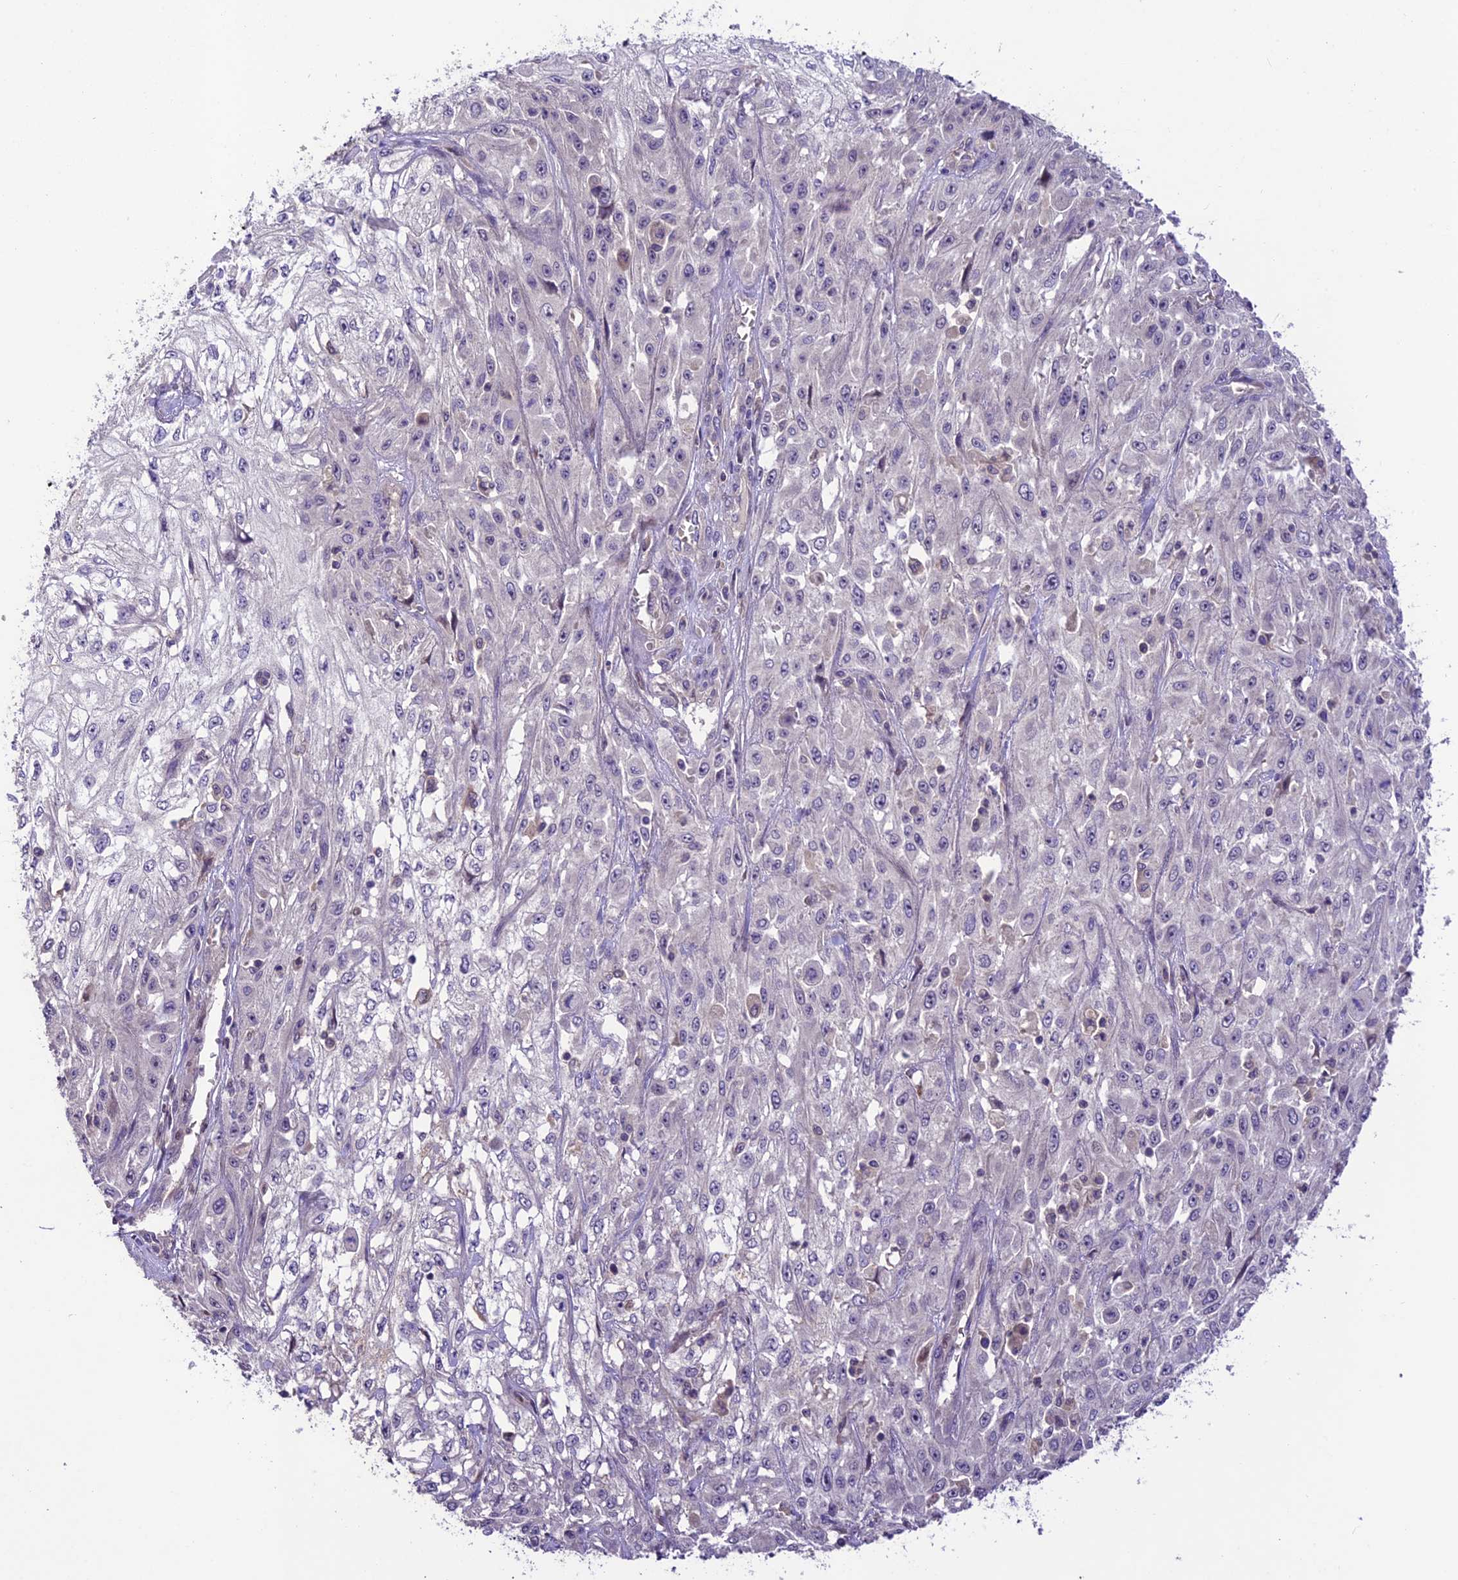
{"staining": {"intensity": "negative", "quantity": "none", "location": "none"}, "tissue": "skin cancer", "cell_type": "Tumor cells", "image_type": "cancer", "snomed": [{"axis": "morphology", "description": "Squamous cell carcinoma, NOS"}, {"axis": "morphology", "description": "Squamous cell carcinoma, metastatic, NOS"}, {"axis": "topography", "description": "Skin"}, {"axis": "topography", "description": "Lymph node"}], "caption": "Tumor cells show no significant staining in metastatic squamous cell carcinoma (skin).", "gene": "DGKH", "patient": {"sex": "male", "age": 75}}